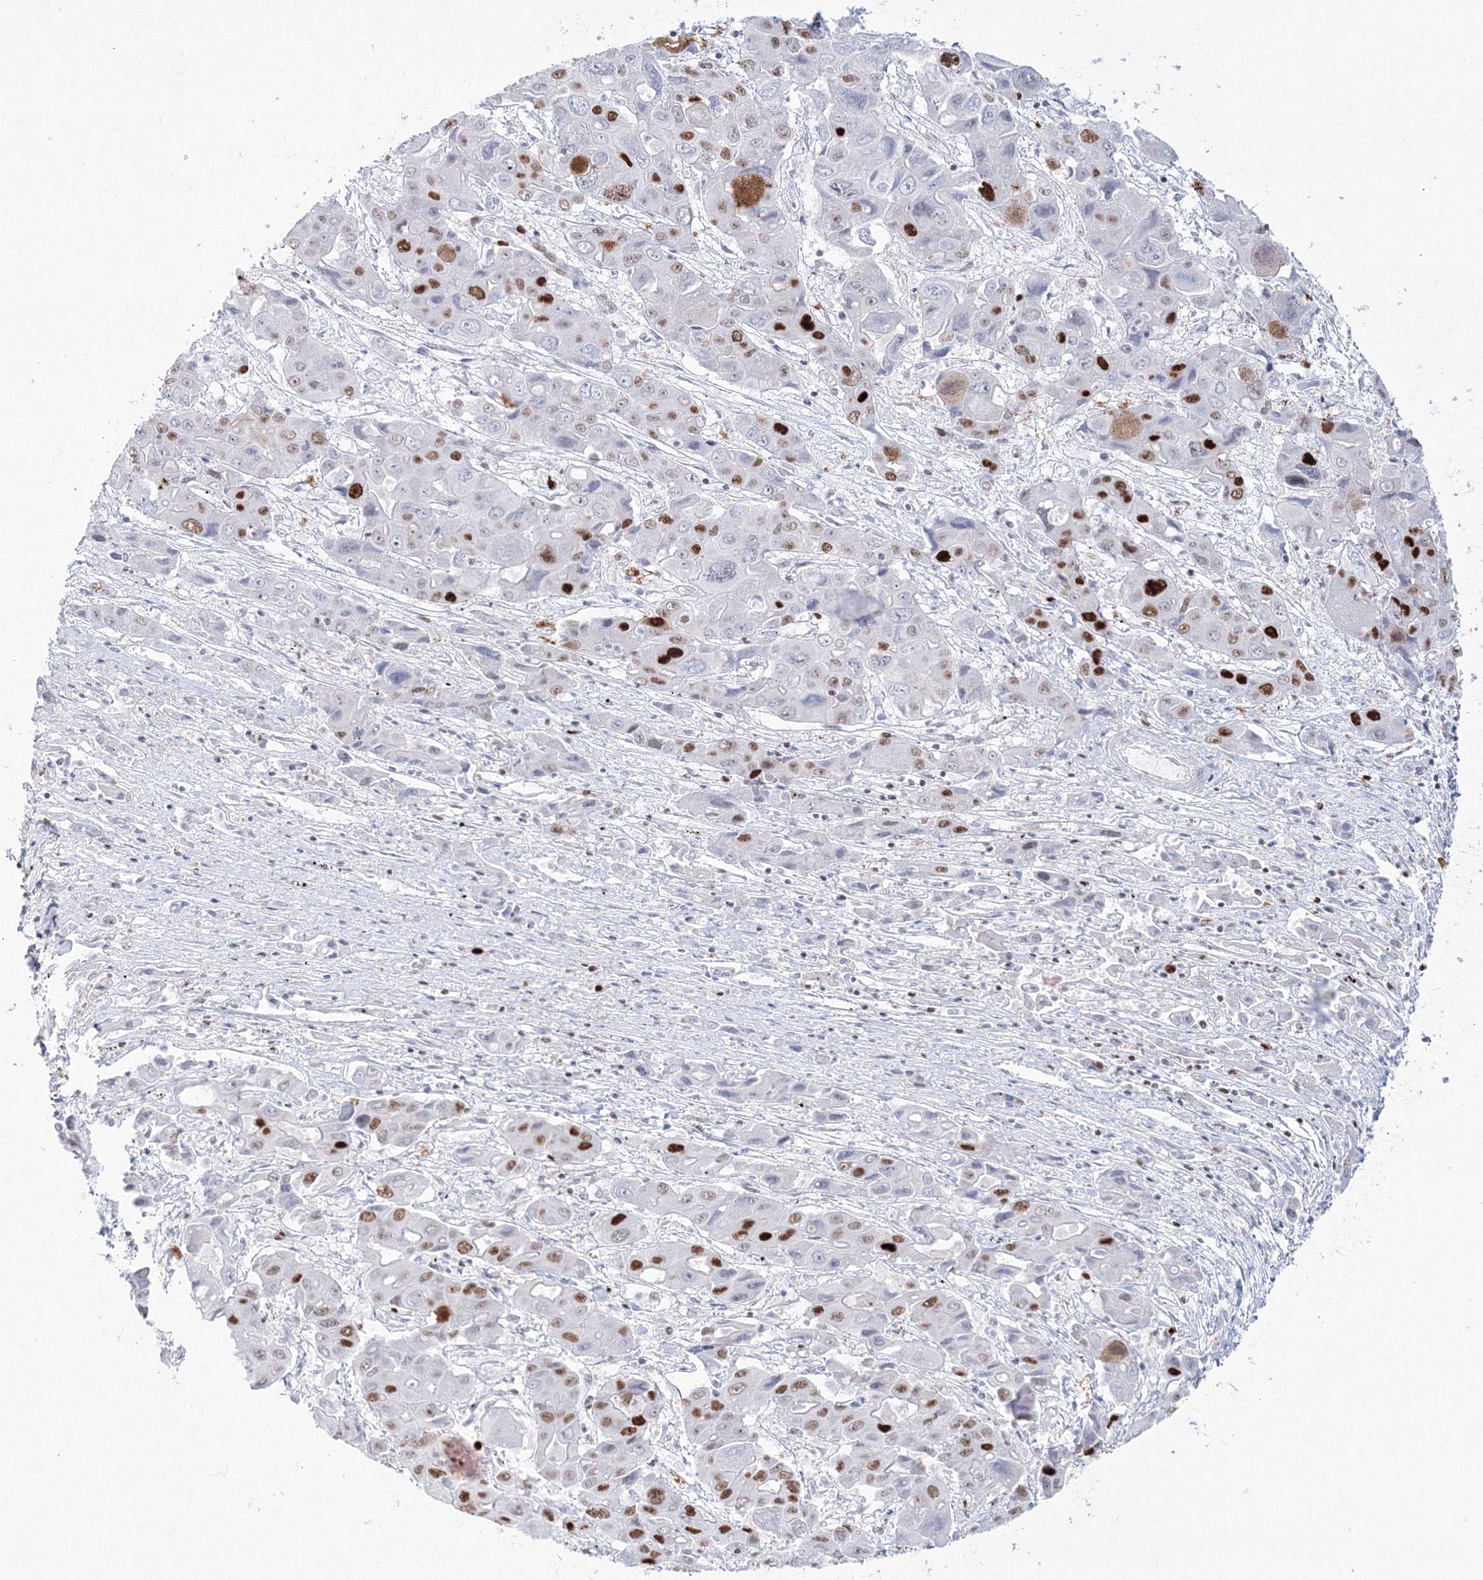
{"staining": {"intensity": "strong", "quantity": "25%-75%", "location": "nuclear"}, "tissue": "liver cancer", "cell_type": "Tumor cells", "image_type": "cancer", "snomed": [{"axis": "morphology", "description": "Cholangiocarcinoma"}, {"axis": "topography", "description": "Liver"}], "caption": "This histopathology image displays immunohistochemistry staining of liver cancer (cholangiocarcinoma), with high strong nuclear positivity in about 25%-75% of tumor cells.", "gene": "LIG1", "patient": {"sex": "male", "age": 67}}